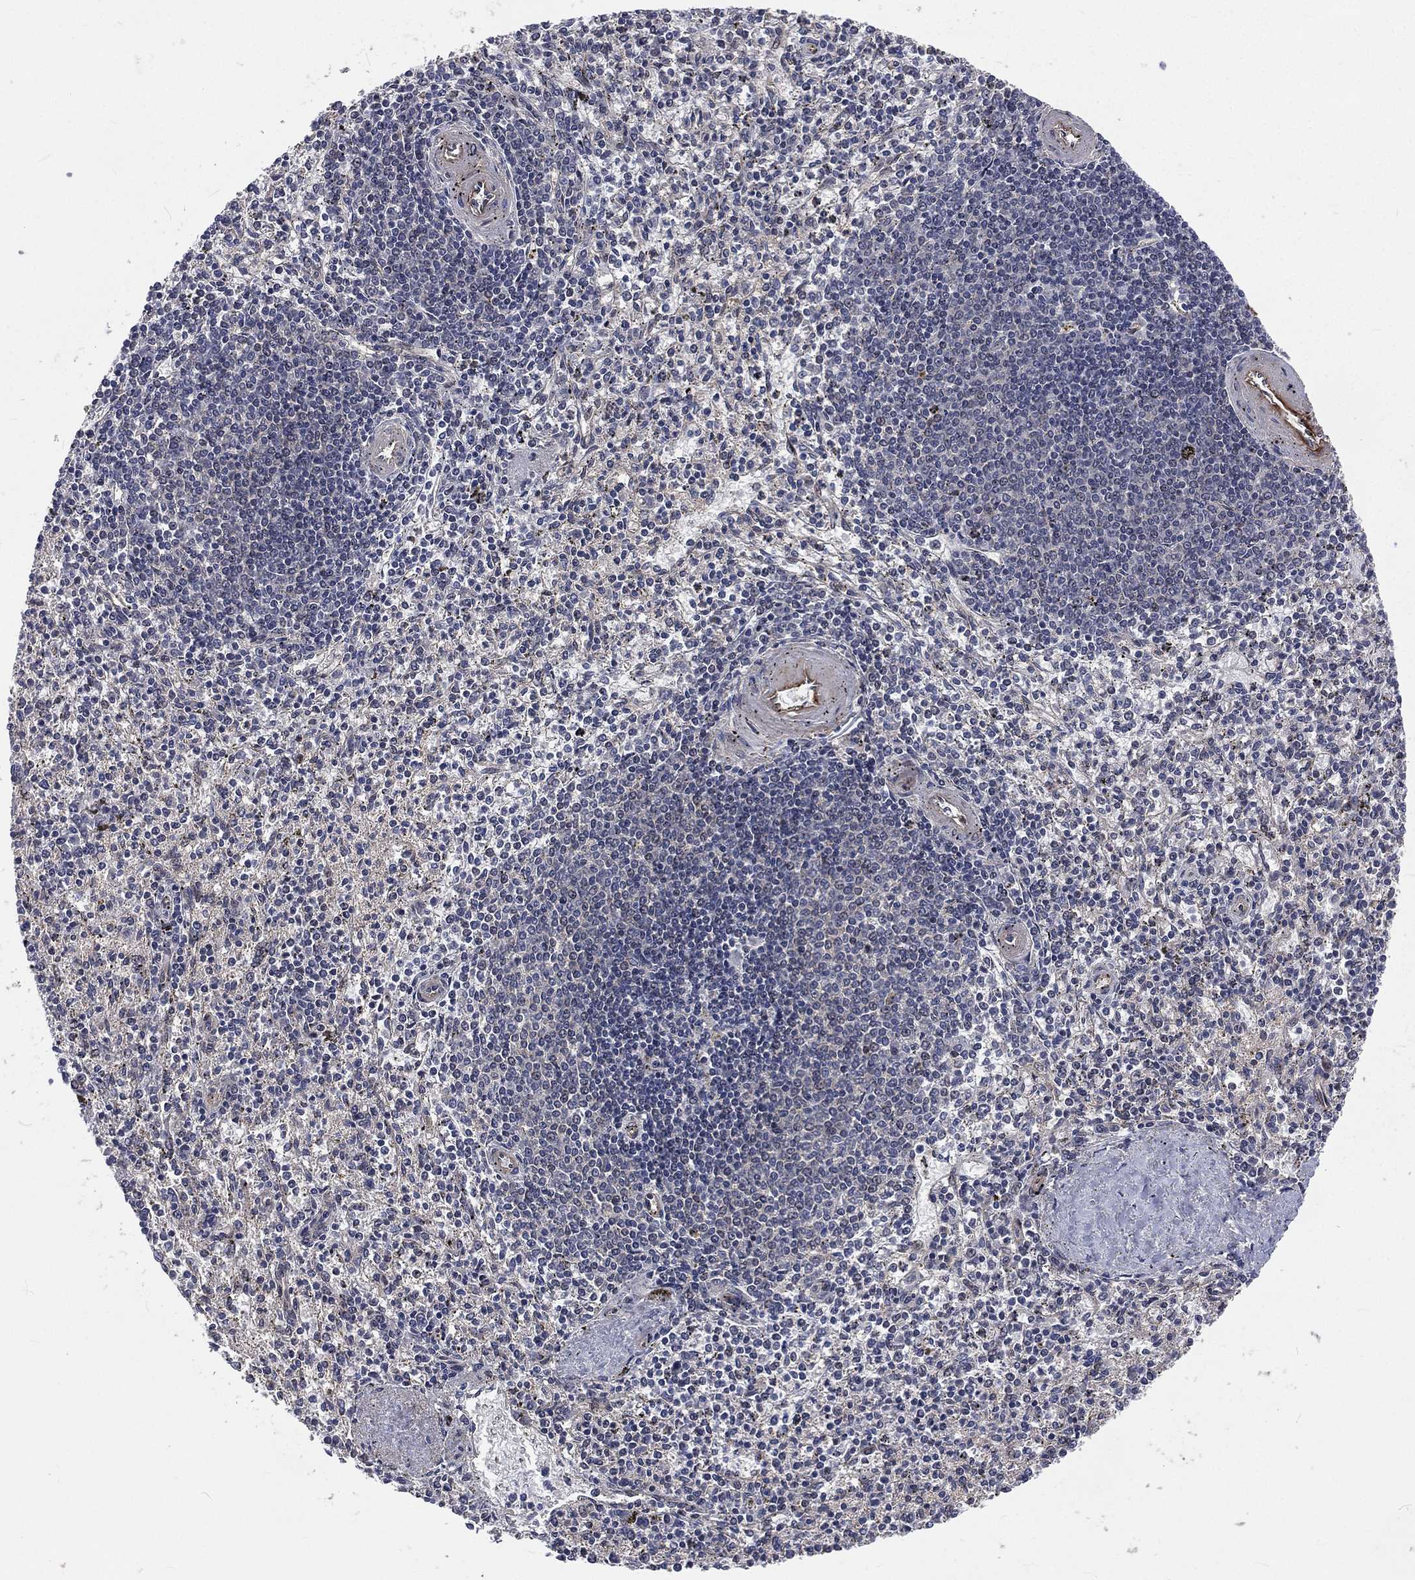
{"staining": {"intensity": "negative", "quantity": "none", "location": "none"}, "tissue": "spleen", "cell_type": "Cells in red pulp", "image_type": "normal", "snomed": [{"axis": "morphology", "description": "Normal tissue, NOS"}, {"axis": "topography", "description": "Spleen"}], "caption": "DAB (3,3'-diaminobenzidine) immunohistochemical staining of benign spleen demonstrates no significant expression in cells in red pulp.", "gene": "ARL3", "patient": {"sex": "female", "age": 37}}